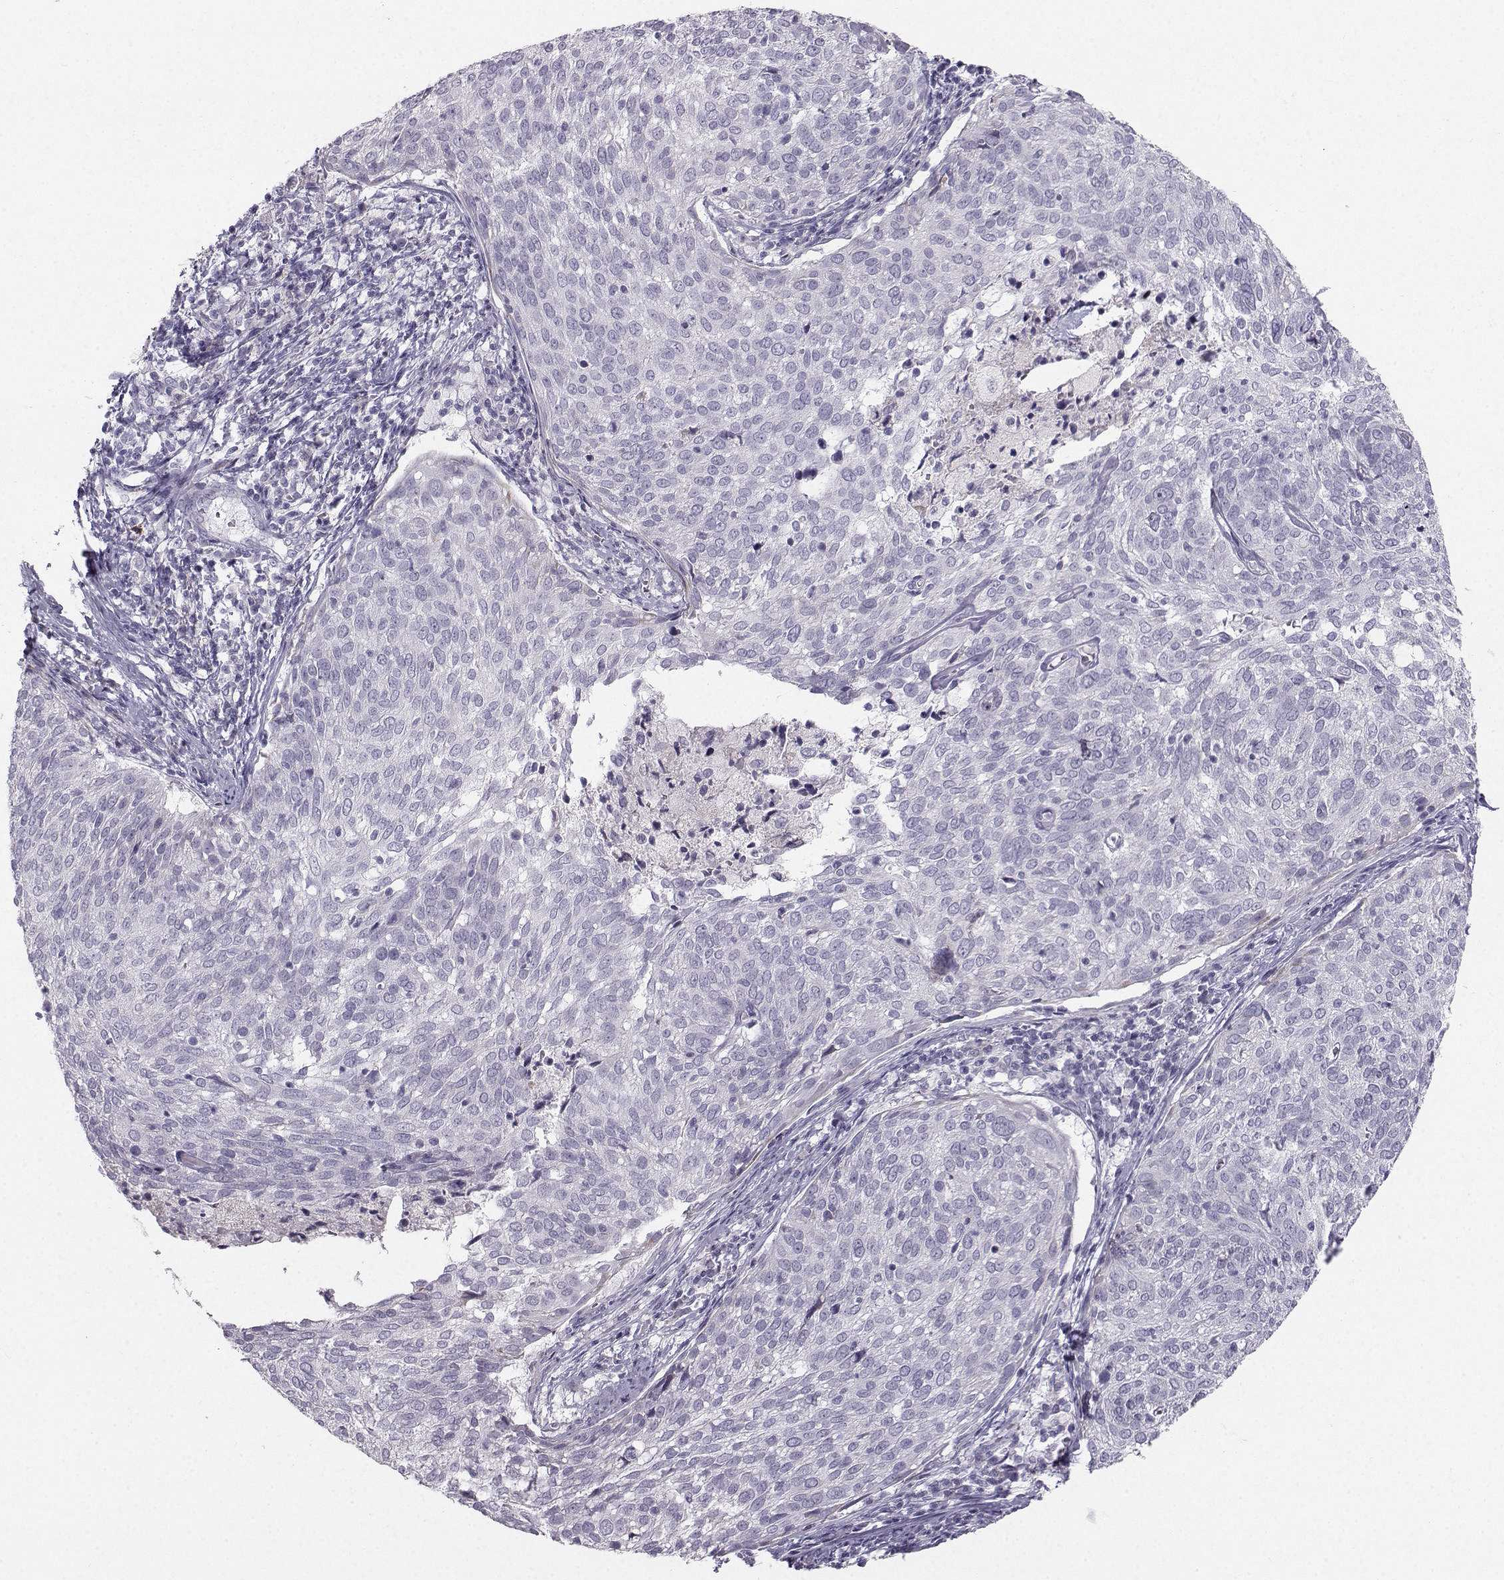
{"staining": {"intensity": "negative", "quantity": "none", "location": "none"}, "tissue": "cervical cancer", "cell_type": "Tumor cells", "image_type": "cancer", "snomed": [{"axis": "morphology", "description": "Squamous cell carcinoma, NOS"}, {"axis": "topography", "description": "Cervix"}], "caption": "There is no significant positivity in tumor cells of cervical cancer (squamous cell carcinoma).", "gene": "CASR", "patient": {"sex": "female", "age": 39}}